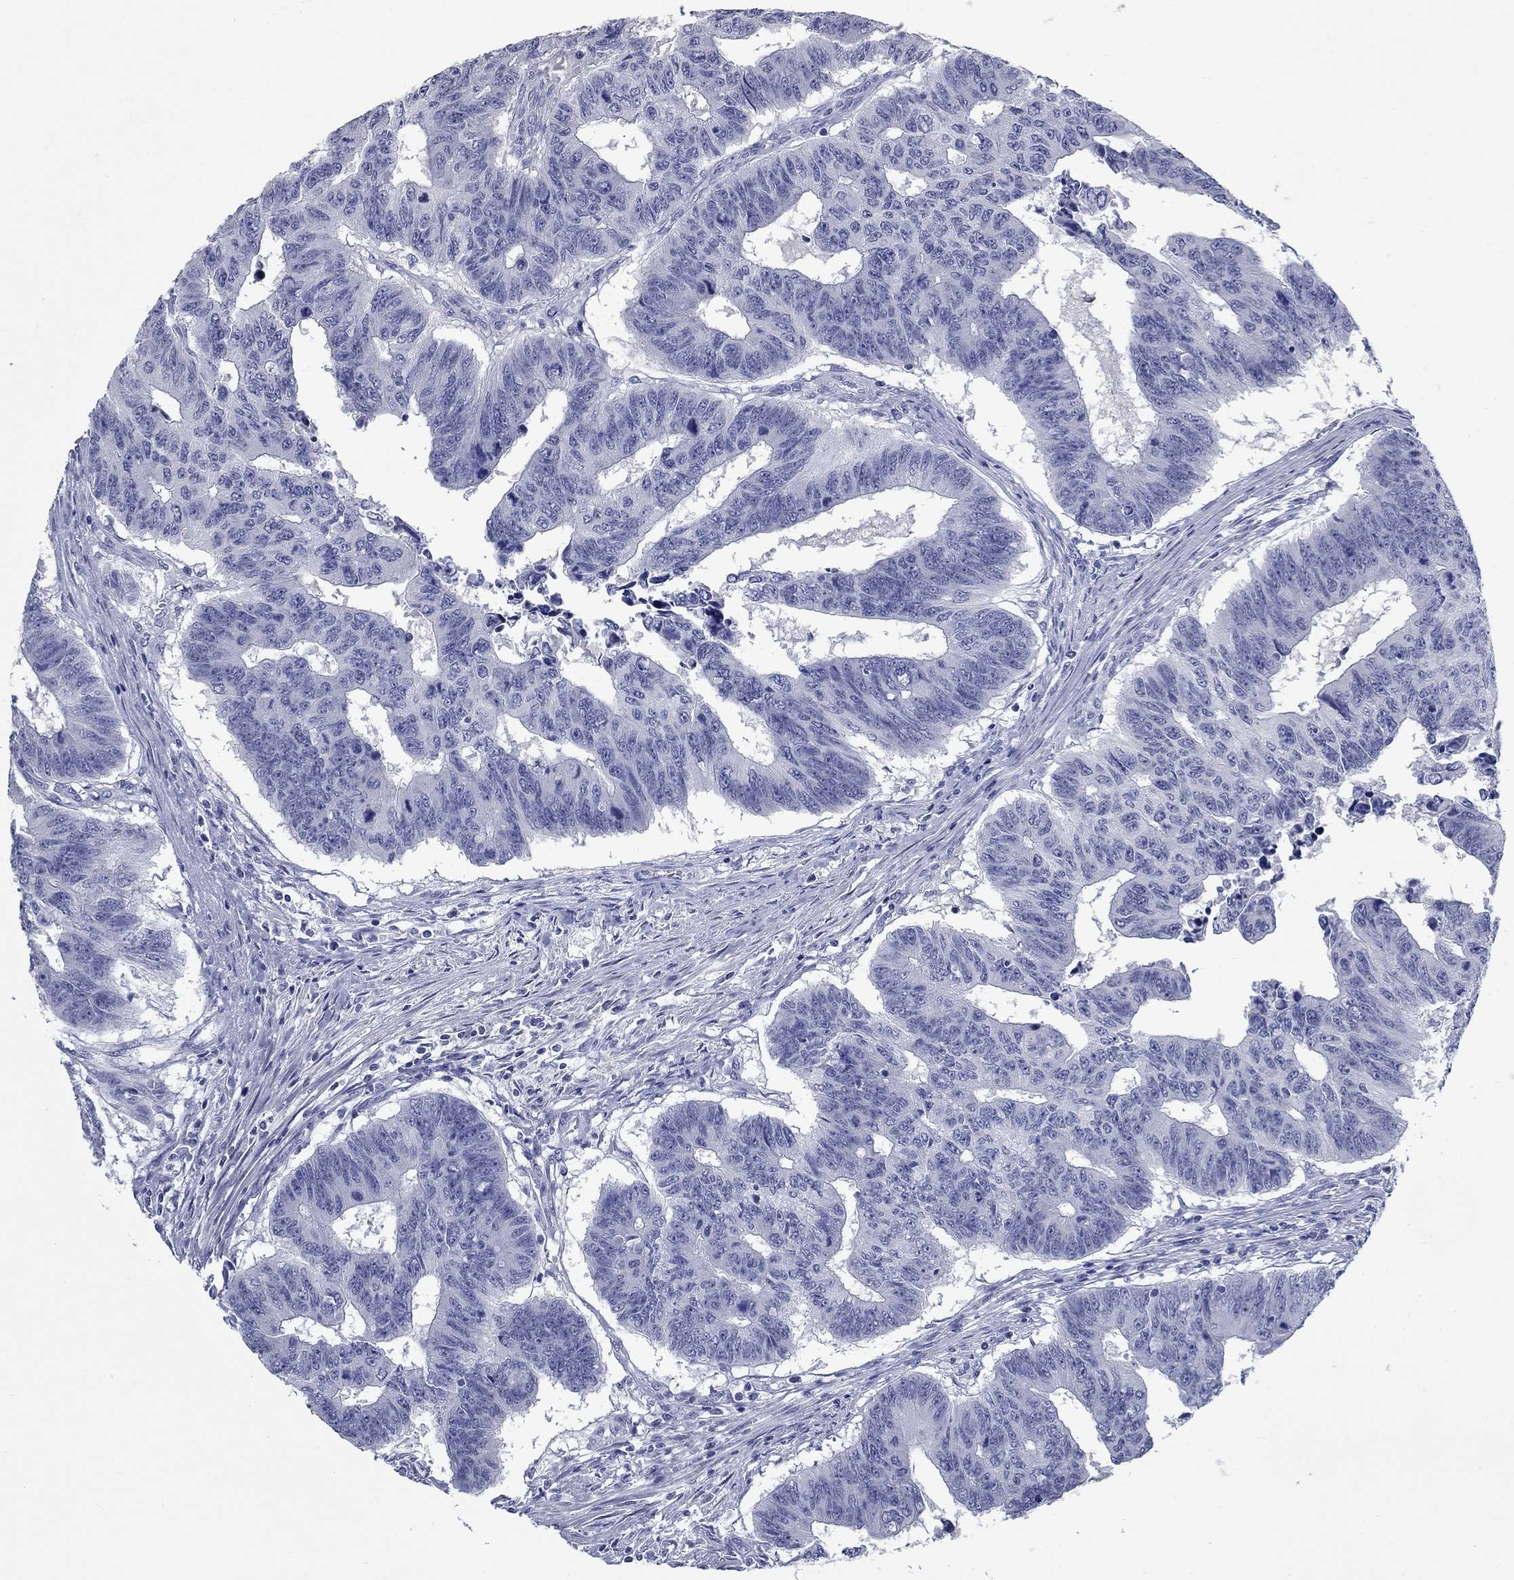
{"staining": {"intensity": "negative", "quantity": "none", "location": "none"}, "tissue": "colorectal cancer", "cell_type": "Tumor cells", "image_type": "cancer", "snomed": [{"axis": "morphology", "description": "Adenocarcinoma, NOS"}, {"axis": "topography", "description": "Rectum"}], "caption": "The micrograph demonstrates no staining of tumor cells in colorectal adenocarcinoma.", "gene": "KIRREL2", "patient": {"sex": "female", "age": 85}}